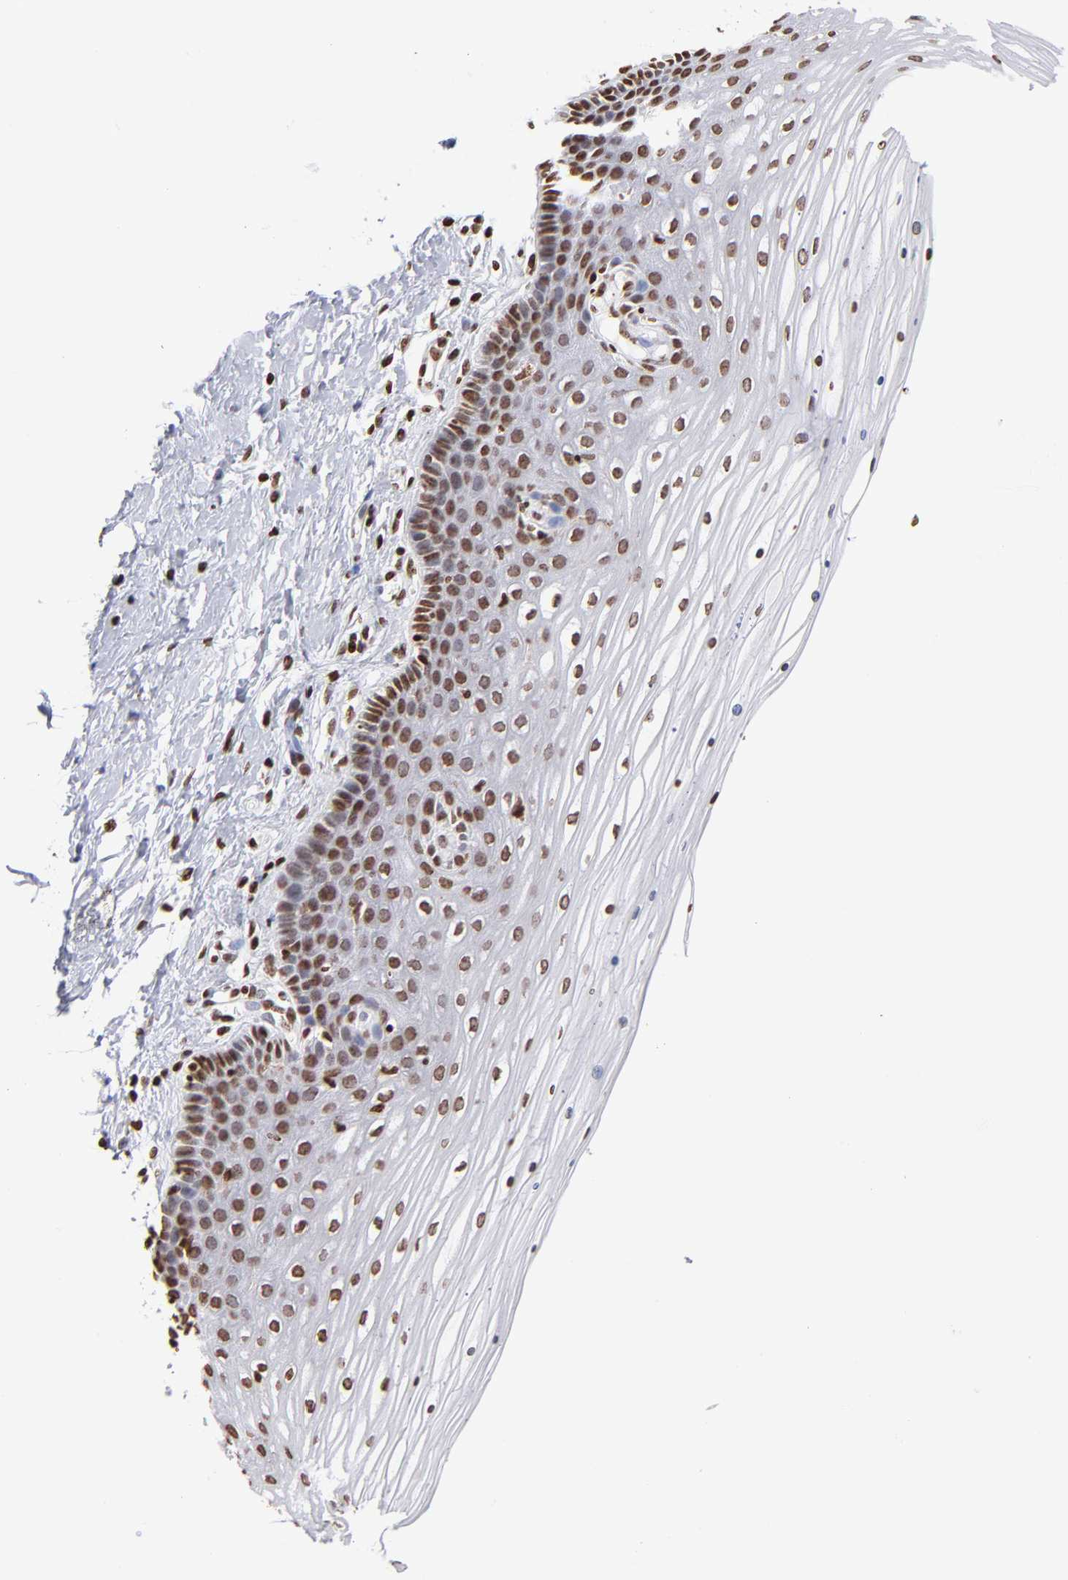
{"staining": {"intensity": "moderate", "quantity": ">75%", "location": "nuclear"}, "tissue": "cervix", "cell_type": "Glandular cells", "image_type": "normal", "snomed": [{"axis": "morphology", "description": "Normal tissue, NOS"}, {"axis": "topography", "description": "Cervix"}], "caption": "Cervix stained with DAB immunohistochemistry shows medium levels of moderate nuclear positivity in approximately >75% of glandular cells. The staining was performed using DAB (3,3'-diaminobenzidine), with brown indicating positive protein expression. Nuclei are stained blue with hematoxylin.", "gene": "RTL4", "patient": {"sex": "female", "age": 39}}